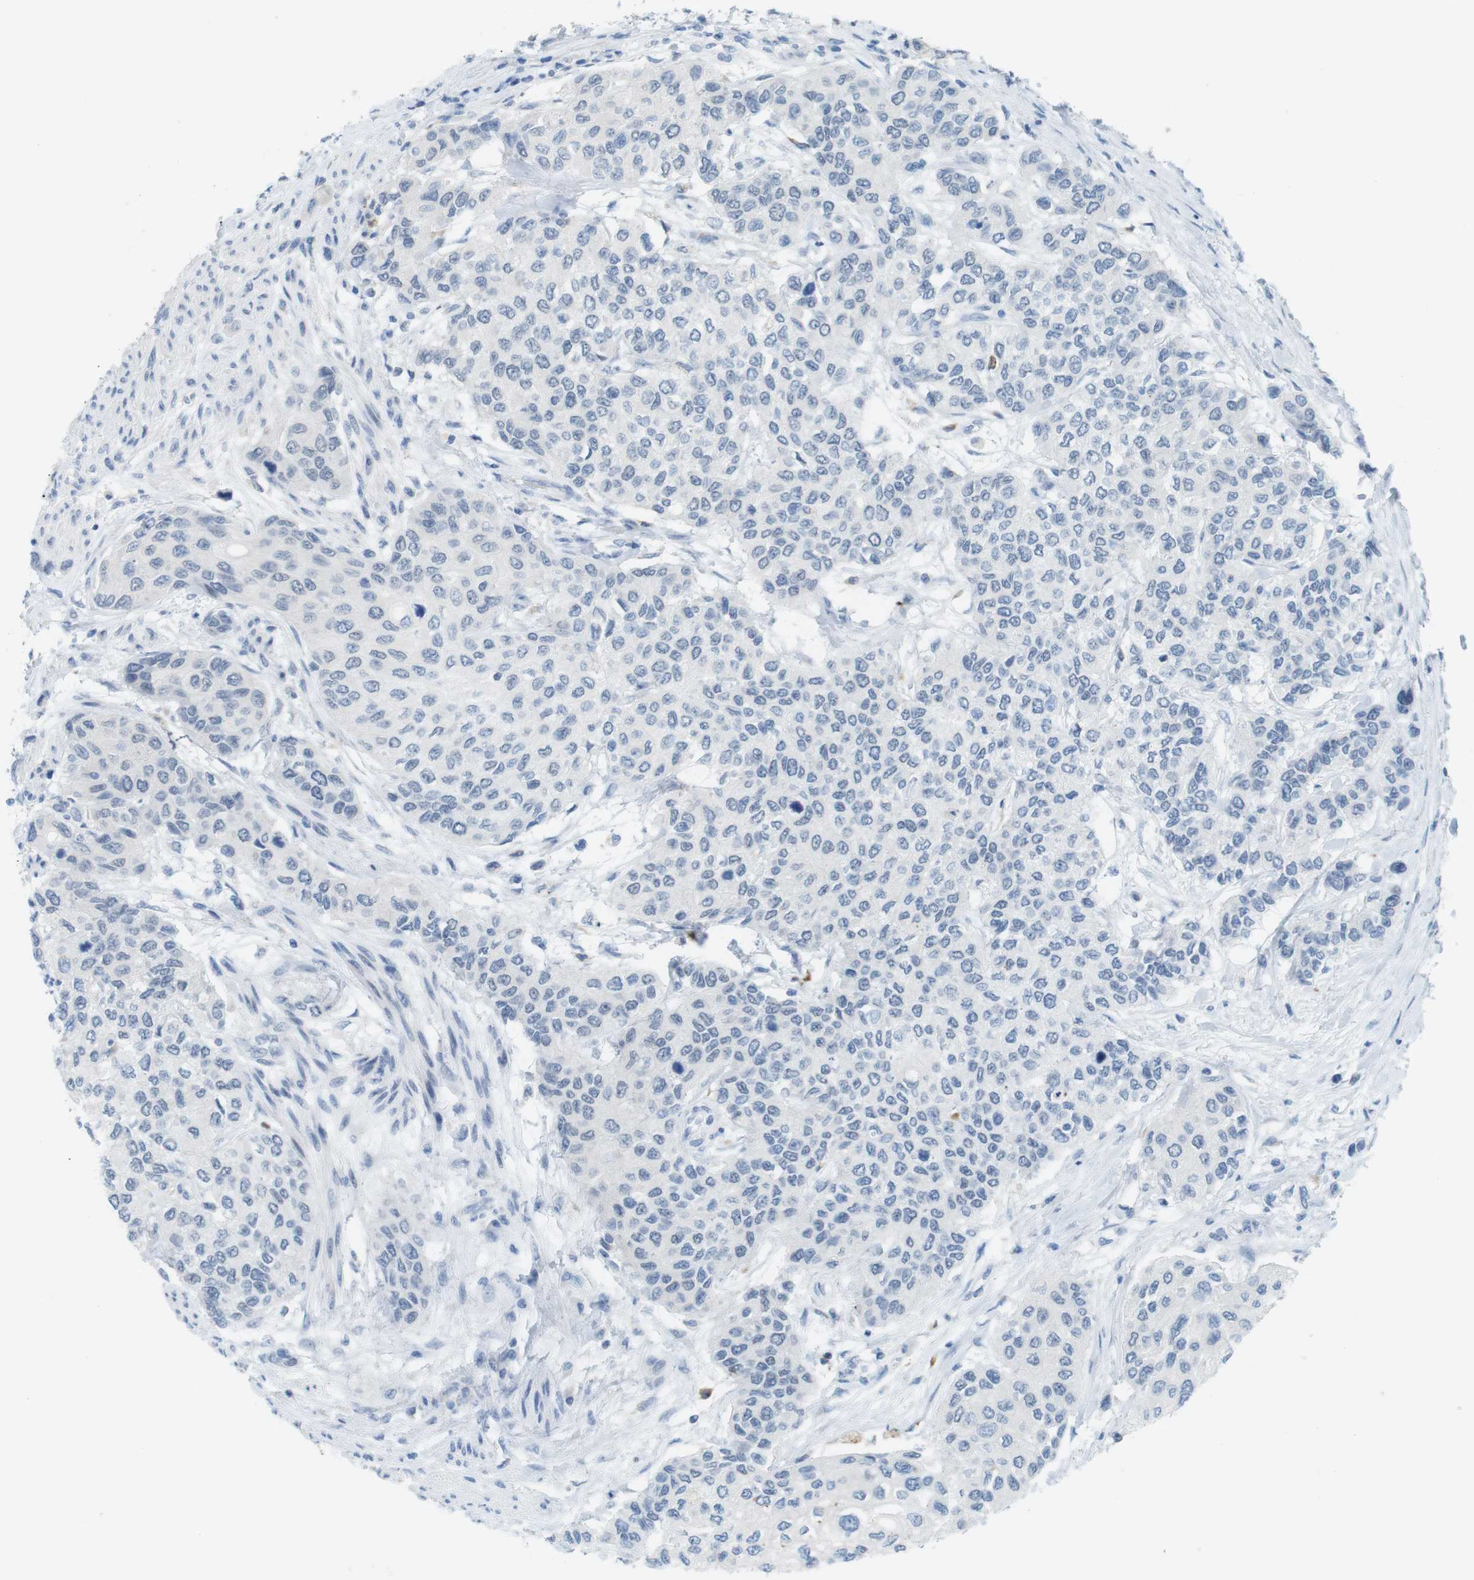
{"staining": {"intensity": "negative", "quantity": "none", "location": "none"}, "tissue": "urothelial cancer", "cell_type": "Tumor cells", "image_type": "cancer", "snomed": [{"axis": "morphology", "description": "Urothelial carcinoma, High grade"}, {"axis": "topography", "description": "Urinary bladder"}], "caption": "Image shows no protein expression in tumor cells of urothelial carcinoma (high-grade) tissue.", "gene": "YIPF1", "patient": {"sex": "female", "age": 56}}